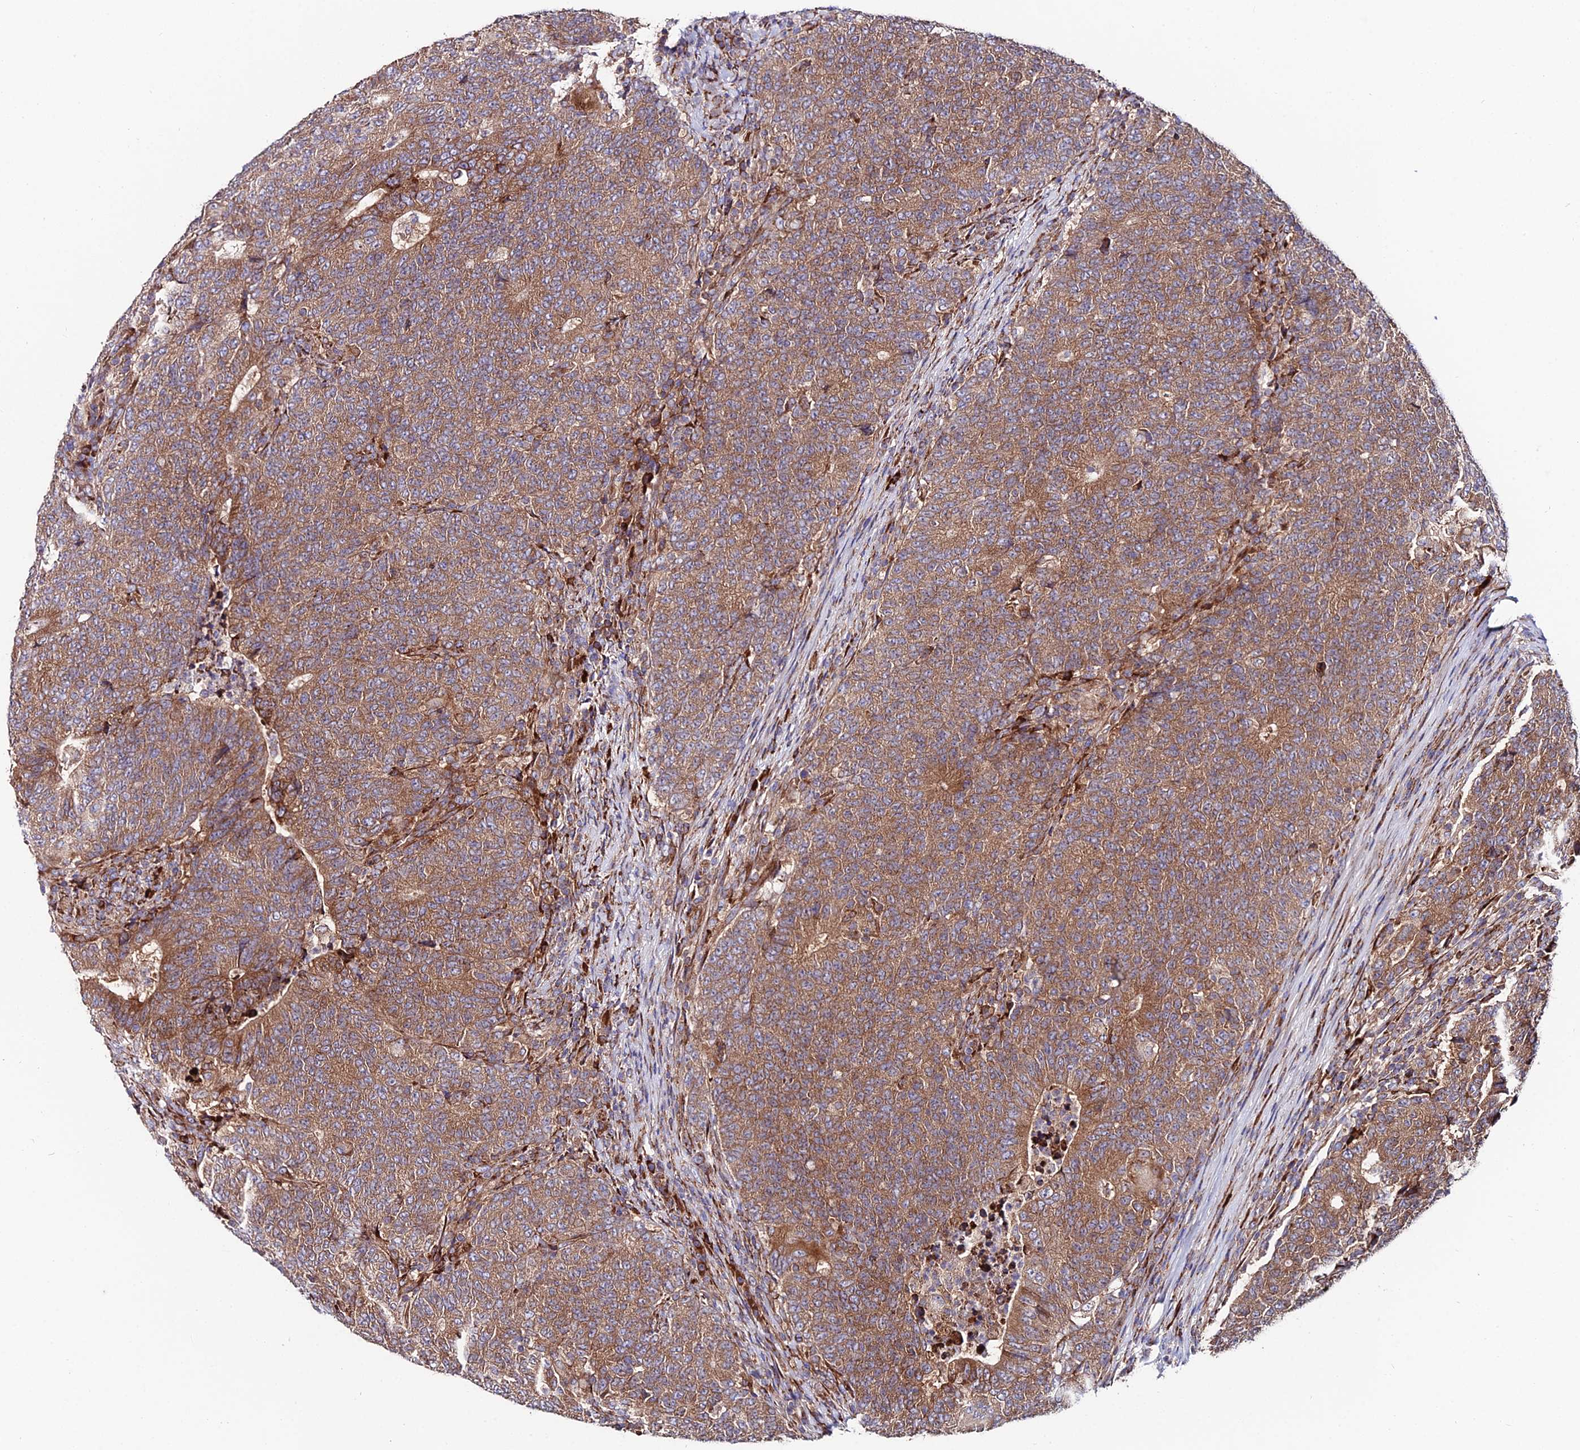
{"staining": {"intensity": "moderate", "quantity": ">75%", "location": "cytoplasmic/membranous"}, "tissue": "colorectal cancer", "cell_type": "Tumor cells", "image_type": "cancer", "snomed": [{"axis": "morphology", "description": "Adenocarcinoma, NOS"}, {"axis": "topography", "description": "Colon"}], "caption": "A histopathology image of adenocarcinoma (colorectal) stained for a protein shows moderate cytoplasmic/membranous brown staining in tumor cells.", "gene": "EIF3K", "patient": {"sex": "female", "age": 75}}